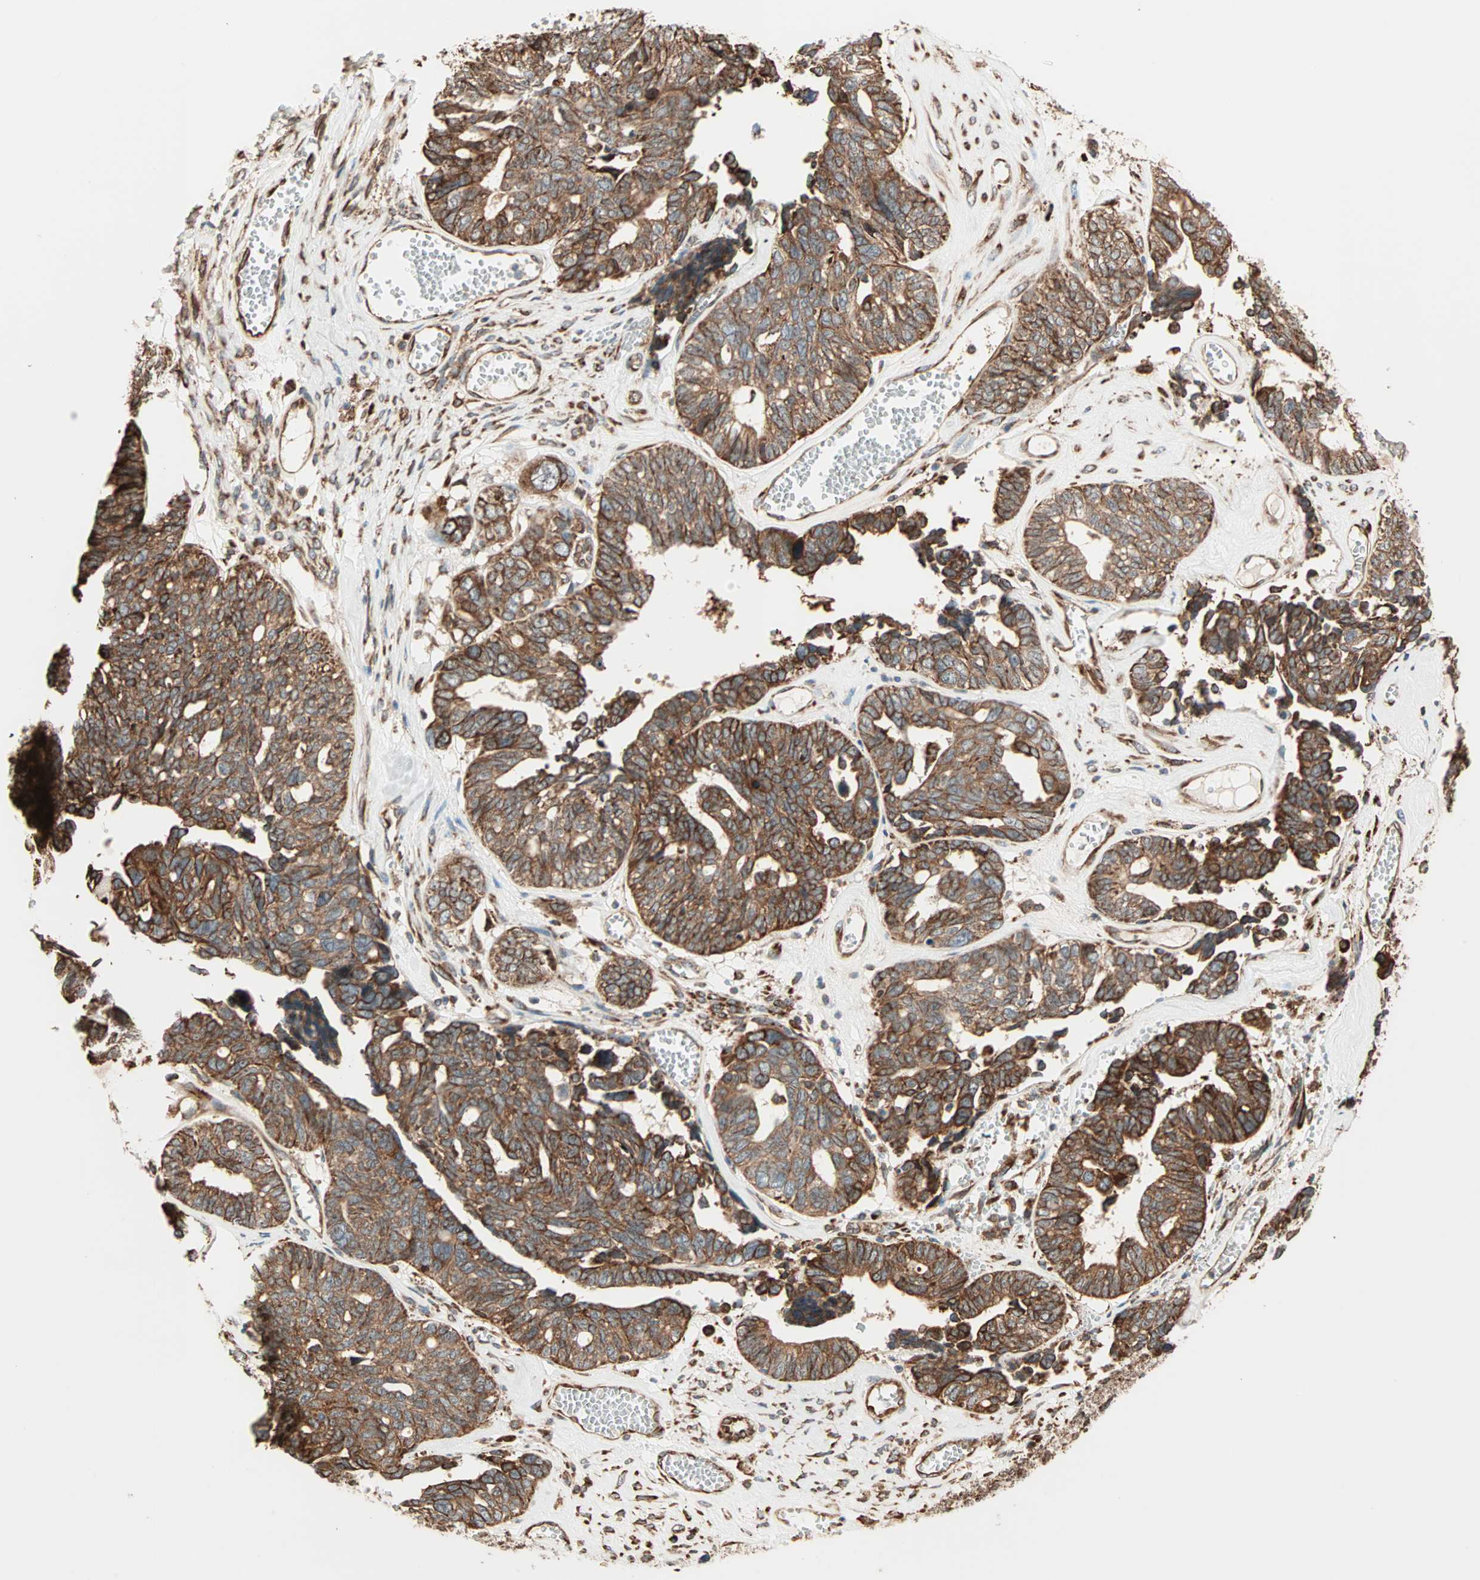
{"staining": {"intensity": "strong", "quantity": ">75%", "location": "cytoplasmic/membranous"}, "tissue": "ovarian cancer", "cell_type": "Tumor cells", "image_type": "cancer", "snomed": [{"axis": "morphology", "description": "Cystadenocarcinoma, serous, NOS"}, {"axis": "topography", "description": "Ovary"}], "caption": "Serous cystadenocarcinoma (ovarian) stained with a brown dye shows strong cytoplasmic/membranous positive expression in about >75% of tumor cells.", "gene": "P4HA1", "patient": {"sex": "female", "age": 79}}